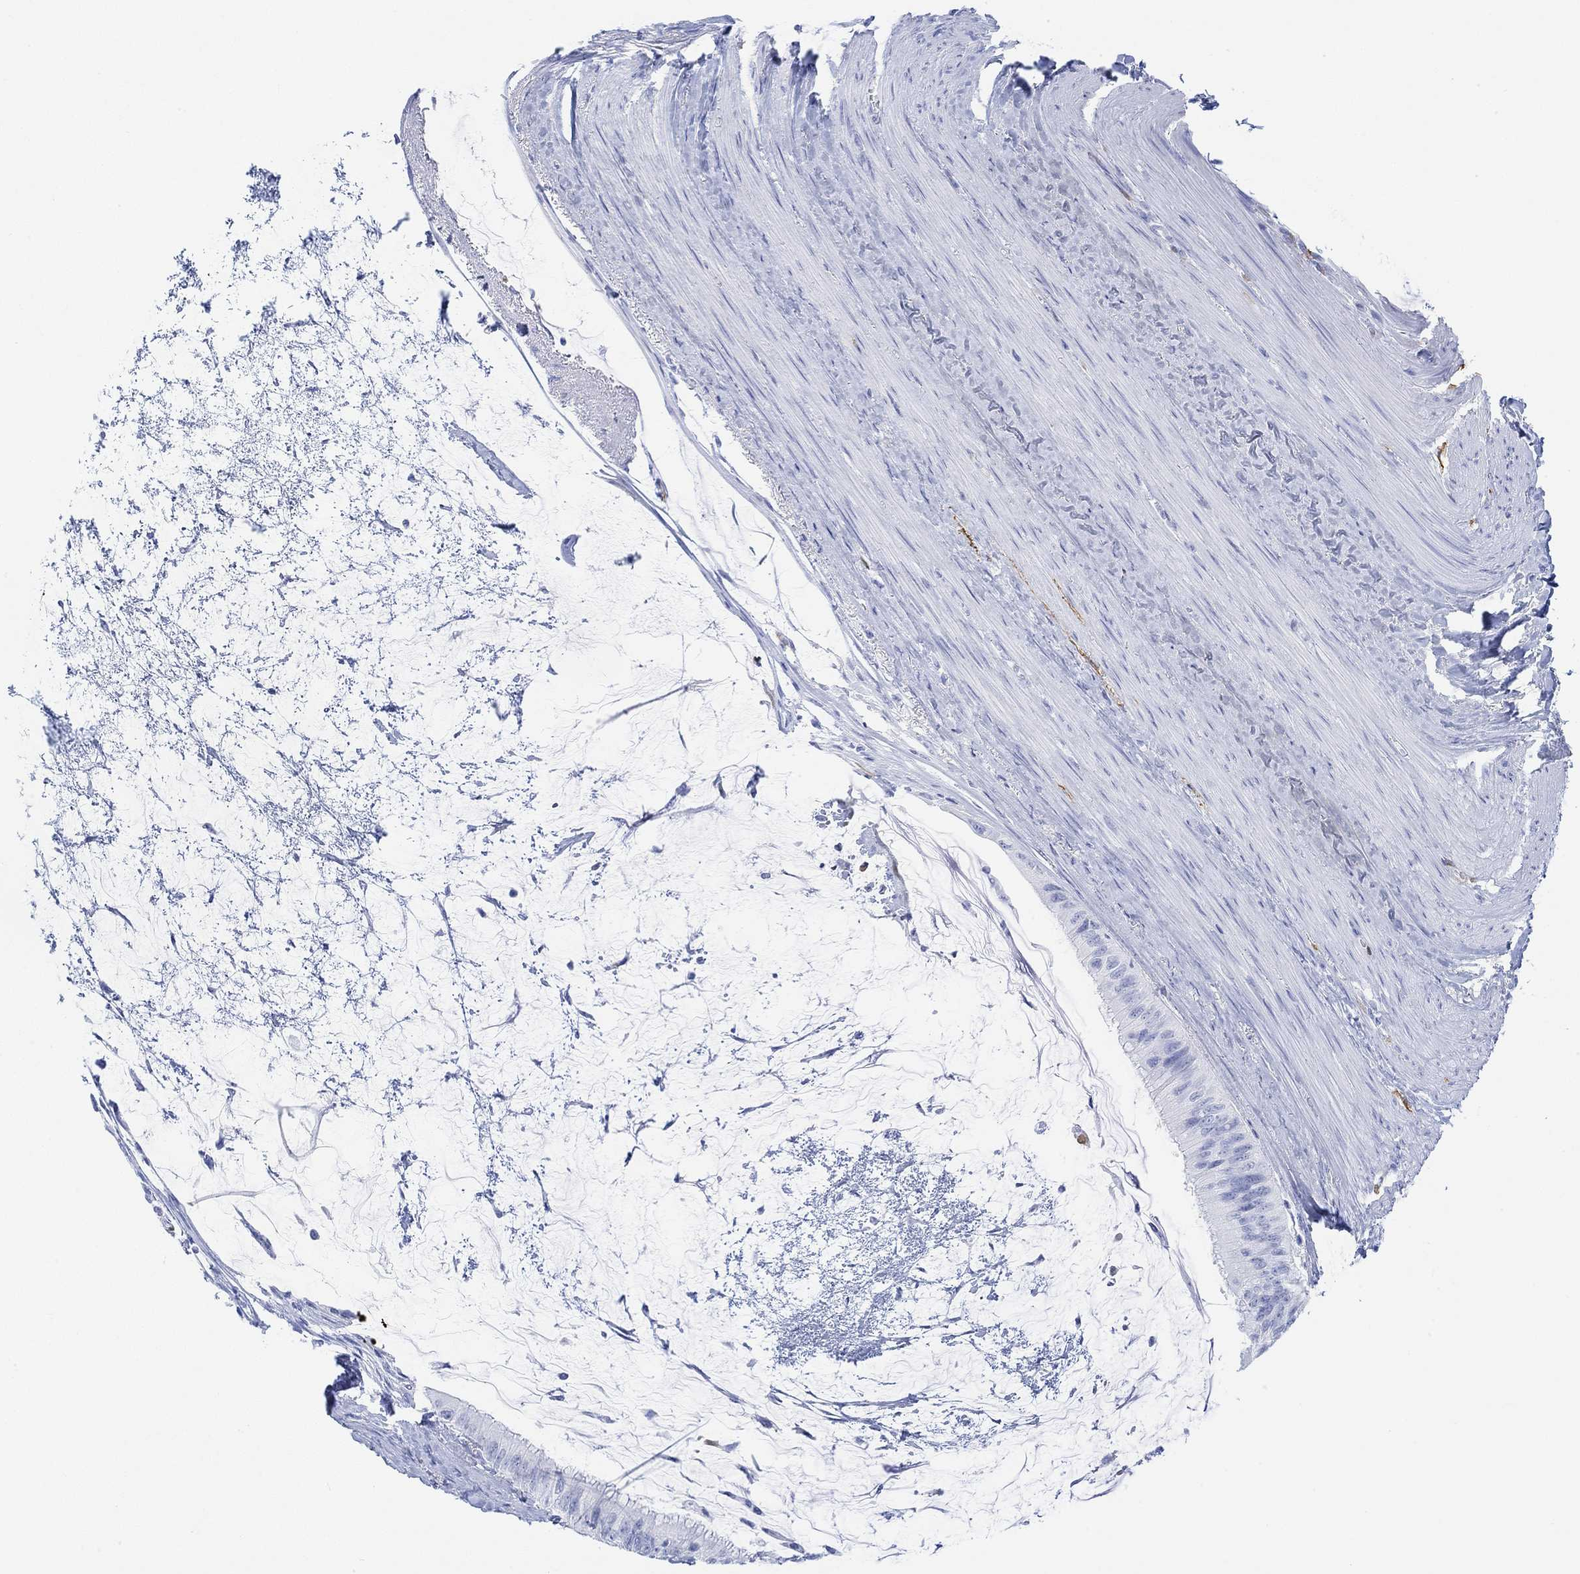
{"staining": {"intensity": "negative", "quantity": "none", "location": "none"}, "tissue": "colorectal cancer", "cell_type": "Tumor cells", "image_type": "cancer", "snomed": [{"axis": "morphology", "description": "Normal tissue, NOS"}, {"axis": "morphology", "description": "Adenocarcinoma, NOS"}, {"axis": "topography", "description": "Colon"}], "caption": "DAB (3,3'-diaminobenzidine) immunohistochemical staining of human colorectal cancer (adenocarcinoma) displays no significant expression in tumor cells.", "gene": "TPPP3", "patient": {"sex": "male", "age": 65}}